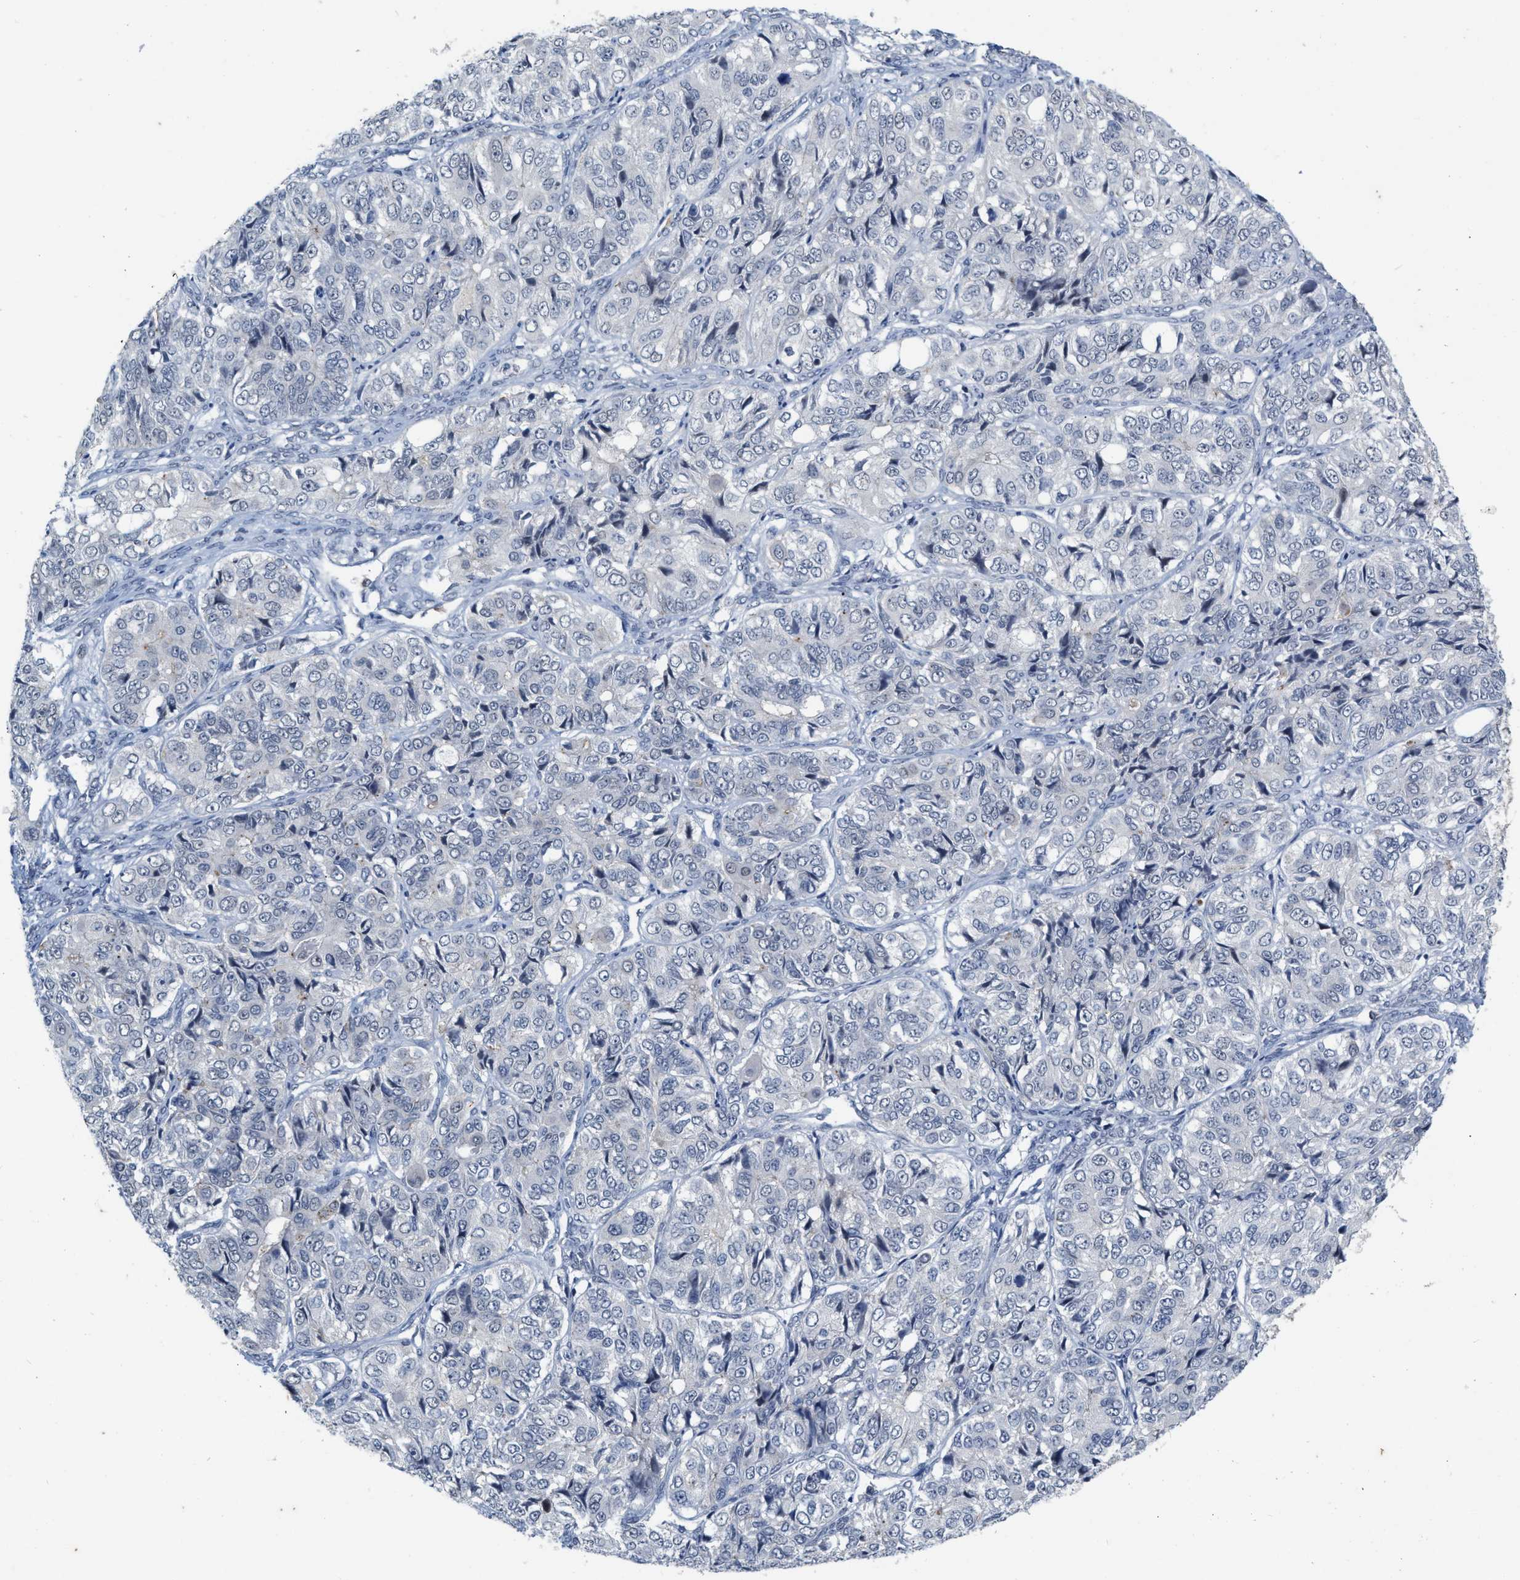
{"staining": {"intensity": "negative", "quantity": "none", "location": "none"}, "tissue": "ovarian cancer", "cell_type": "Tumor cells", "image_type": "cancer", "snomed": [{"axis": "morphology", "description": "Carcinoma, endometroid"}, {"axis": "topography", "description": "Ovary"}], "caption": "Protein analysis of ovarian cancer (endometroid carcinoma) displays no significant positivity in tumor cells.", "gene": "BAIAP2L1", "patient": {"sex": "female", "age": 51}}